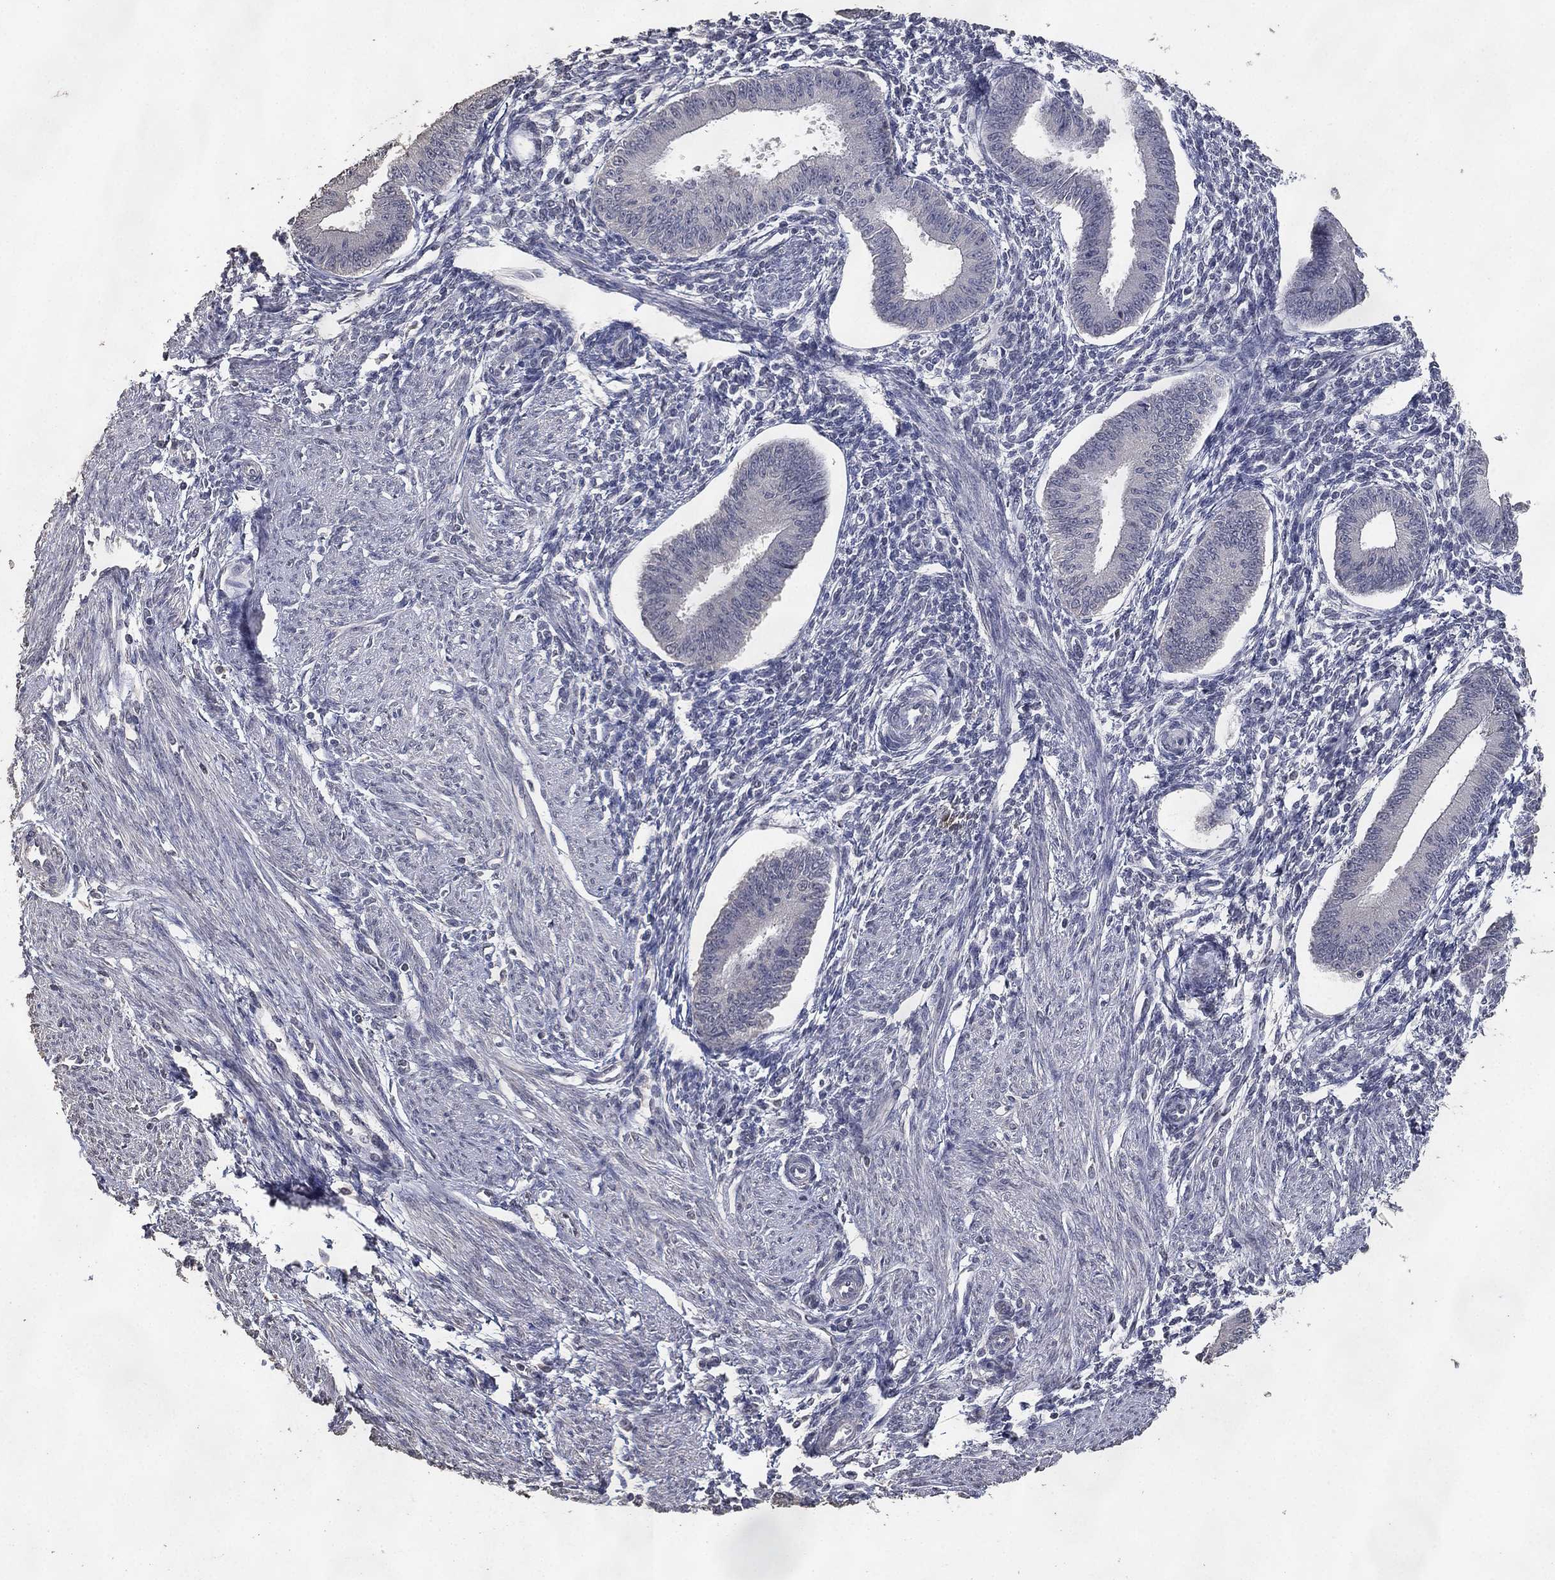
{"staining": {"intensity": "negative", "quantity": "none", "location": "none"}, "tissue": "endometrium", "cell_type": "Cells in endometrial stroma", "image_type": "normal", "snomed": [{"axis": "morphology", "description": "Normal tissue, NOS"}, {"axis": "topography", "description": "Endometrium"}], "caption": "The photomicrograph demonstrates no significant expression in cells in endometrial stroma of endometrium. The staining was performed using DAB (3,3'-diaminobenzidine) to visualize the protein expression in brown, while the nuclei were stained in blue with hematoxylin (Magnification: 20x).", "gene": "DSG1", "patient": {"sex": "female", "age": 39}}